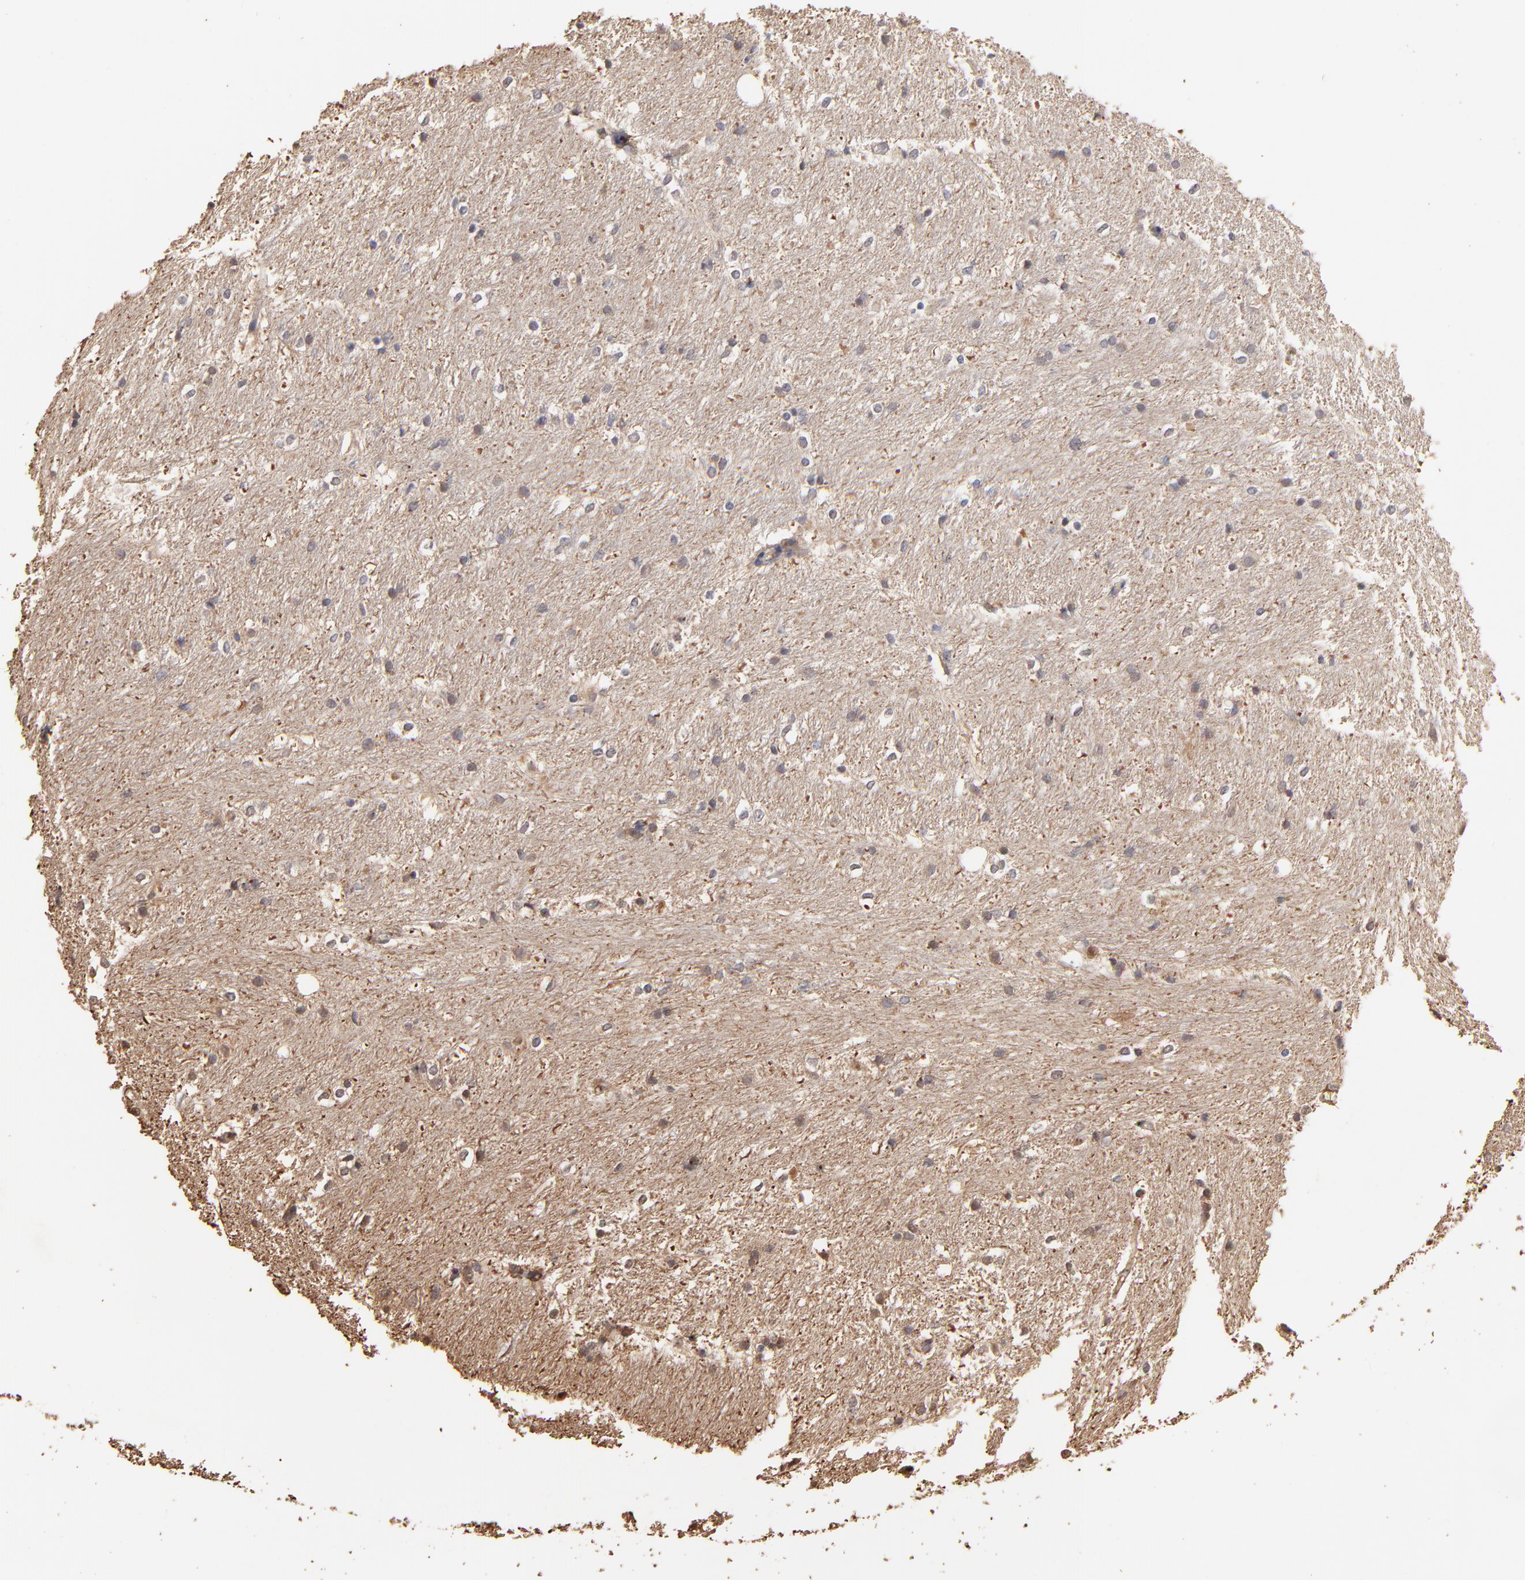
{"staining": {"intensity": "negative", "quantity": "none", "location": "none"}, "tissue": "caudate", "cell_type": "Glial cells", "image_type": "normal", "snomed": [{"axis": "morphology", "description": "Normal tissue, NOS"}, {"axis": "topography", "description": "Lateral ventricle wall"}], "caption": "A photomicrograph of caudate stained for a protein displays no brown staining in glial cells.", "gene": "BIRC5", "patient": {"sex": "female", "age": 19}}